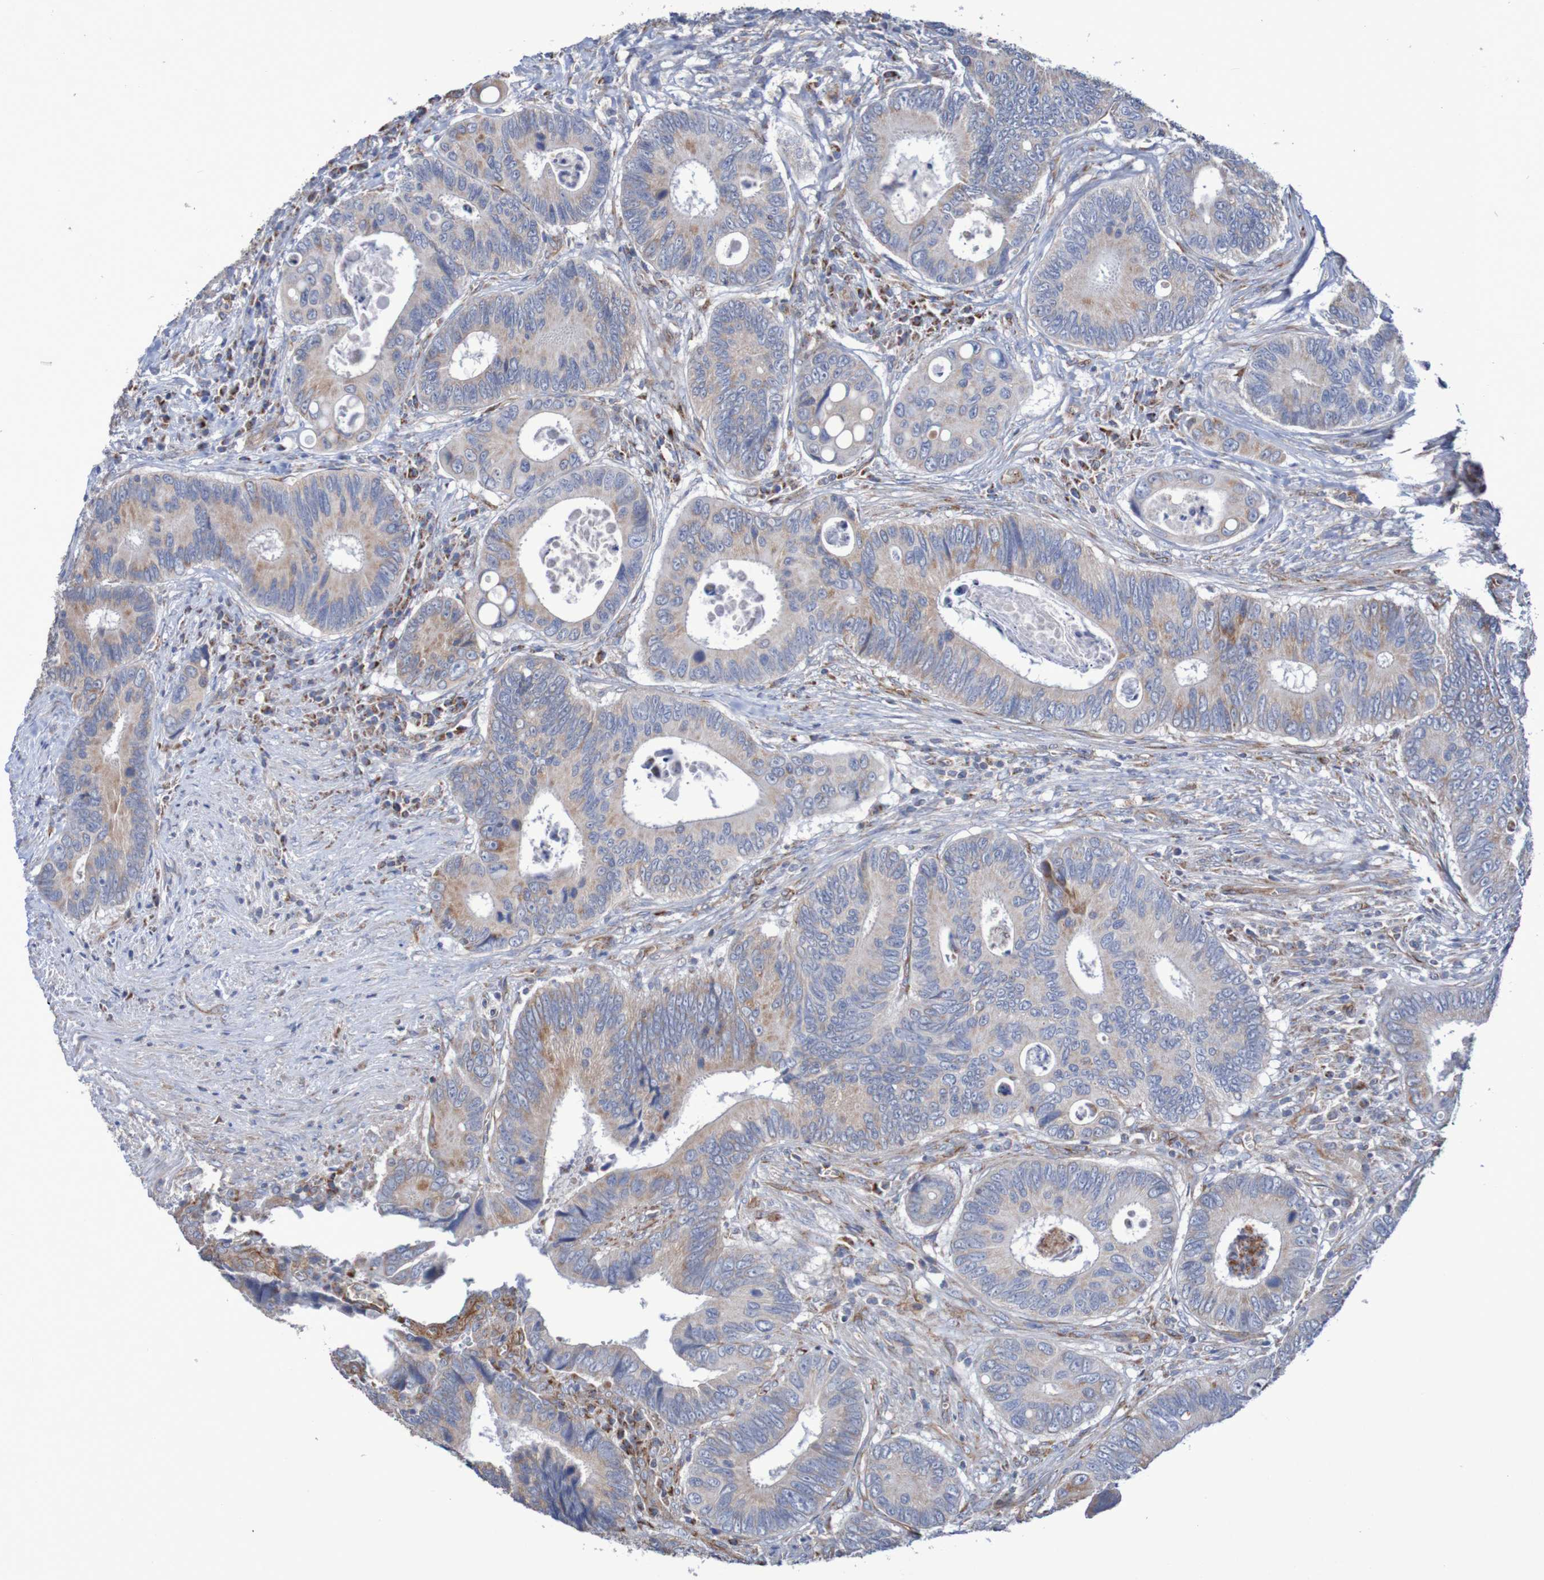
{"staining": {"intensity": "weak", "quantity": ">75%", "location": "cytoplasmic/membranous"}, "tissue": "colorectal cancer", "cell_type": "Tumor cells", "image_type": "cancer", "snomed": [{"axis": "morphology", "description": "Inflammation, NOS"}, {"axis": "morphology", "description": "Adenocarcinoma, NOS"}, {"axis": "topography", "description": "Colon"}], "caption": "A brown stain highlights weak cytoplasmic/membranous expression of a protein in colorectal cancer tumor cells.", "gene": "MMEL1", "patient": {"sex": "male", "age": 72}}